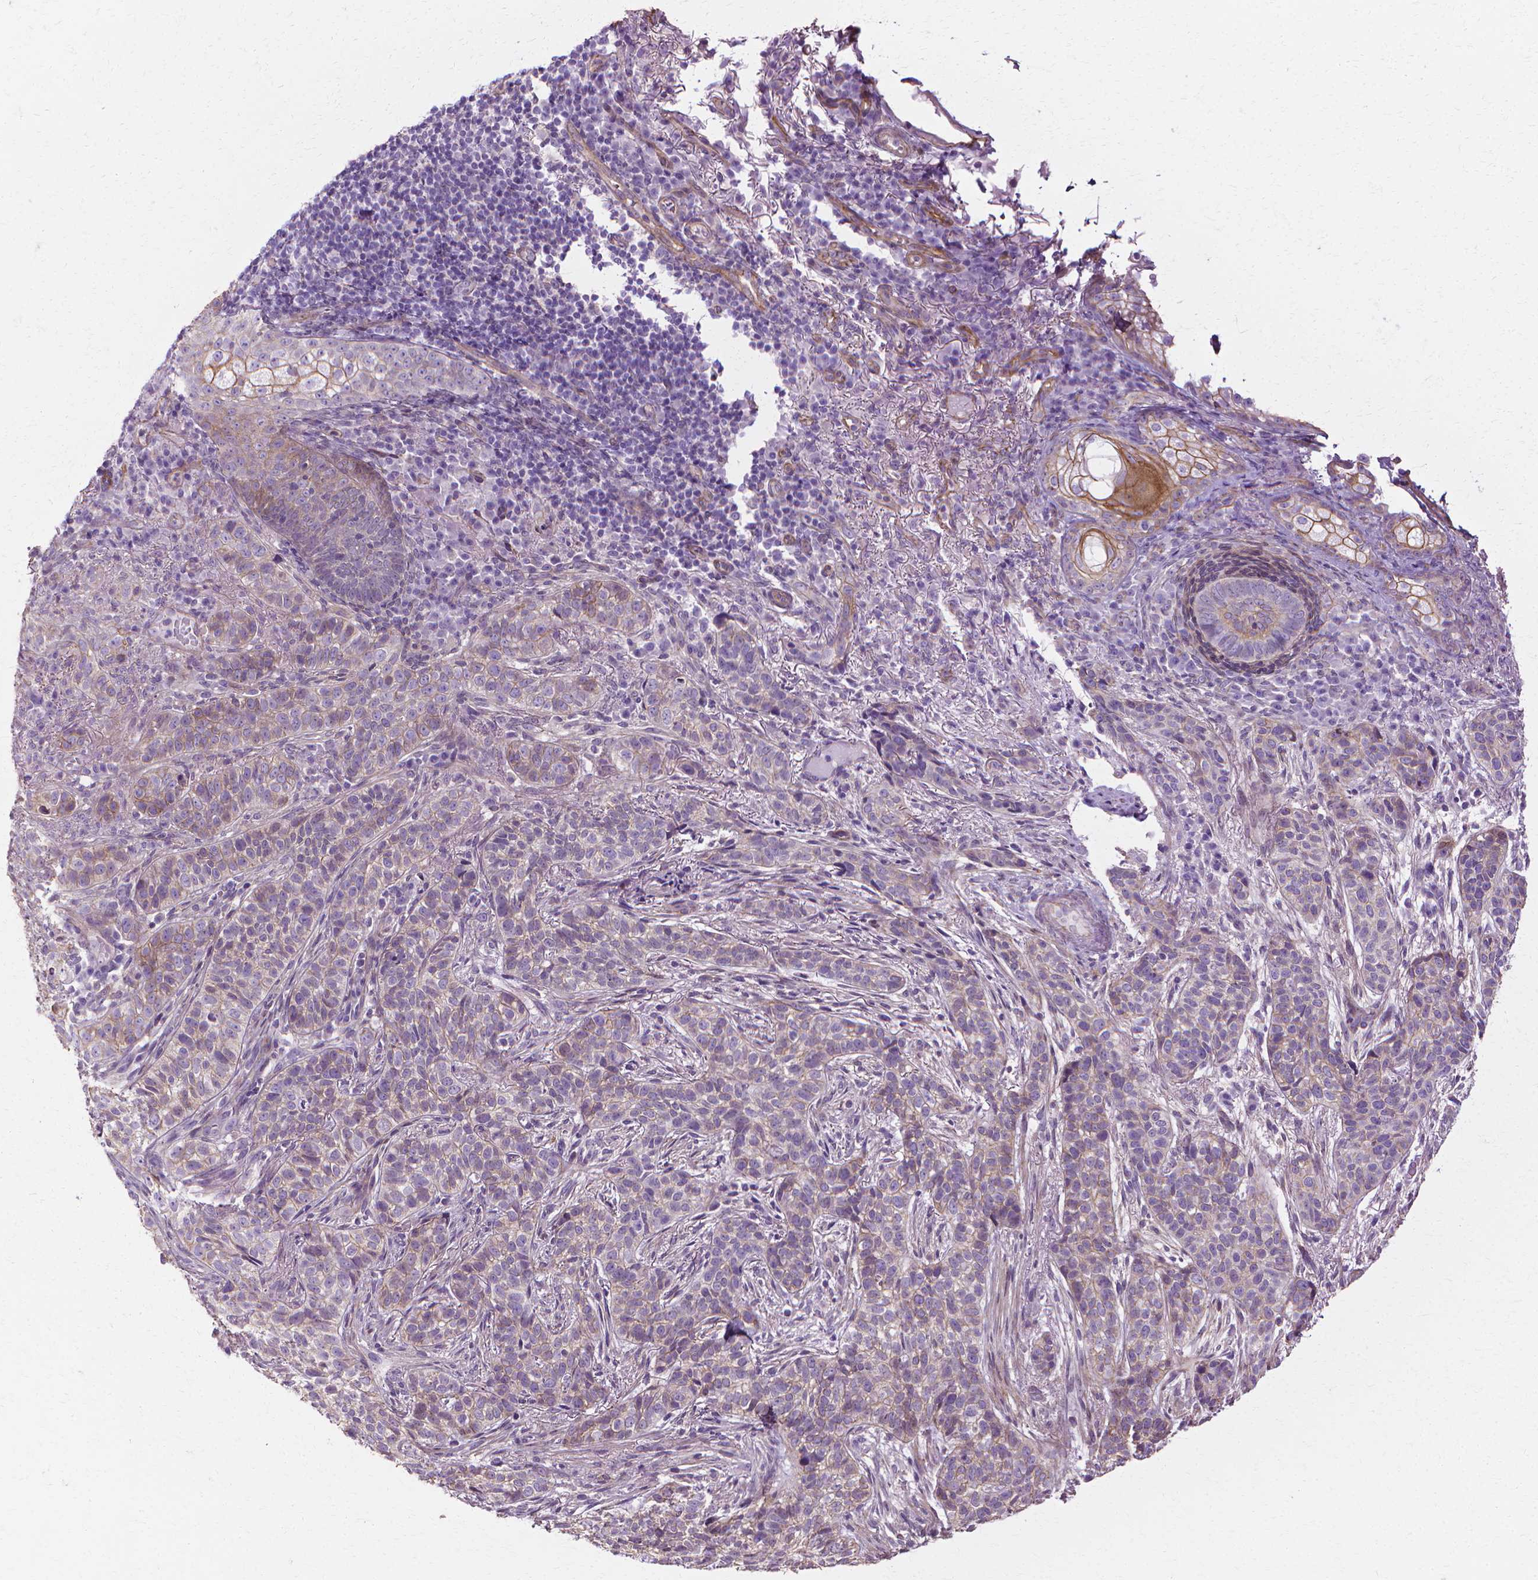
{"staining": {"intensity": "weak", "quantity": "<25%", "location": "cytoplasmic/membranous"}, "tissue": "skin cancer", "cell_type": "Tumor cells", "image_type": "cancer", "snomed": [{"axis": "morphology", "description": "Basal cell carcinoma"}, {"axis": "topography", "description": "Skin"}], "caption": "Immunohistochemistry photomicrograph of neoplastic tissue: human skin cancer stained with DAB displays no significant protein expression in tumor cells.", "gene": "CFAP157", "patient": {"sex": "female", "age": 69}}